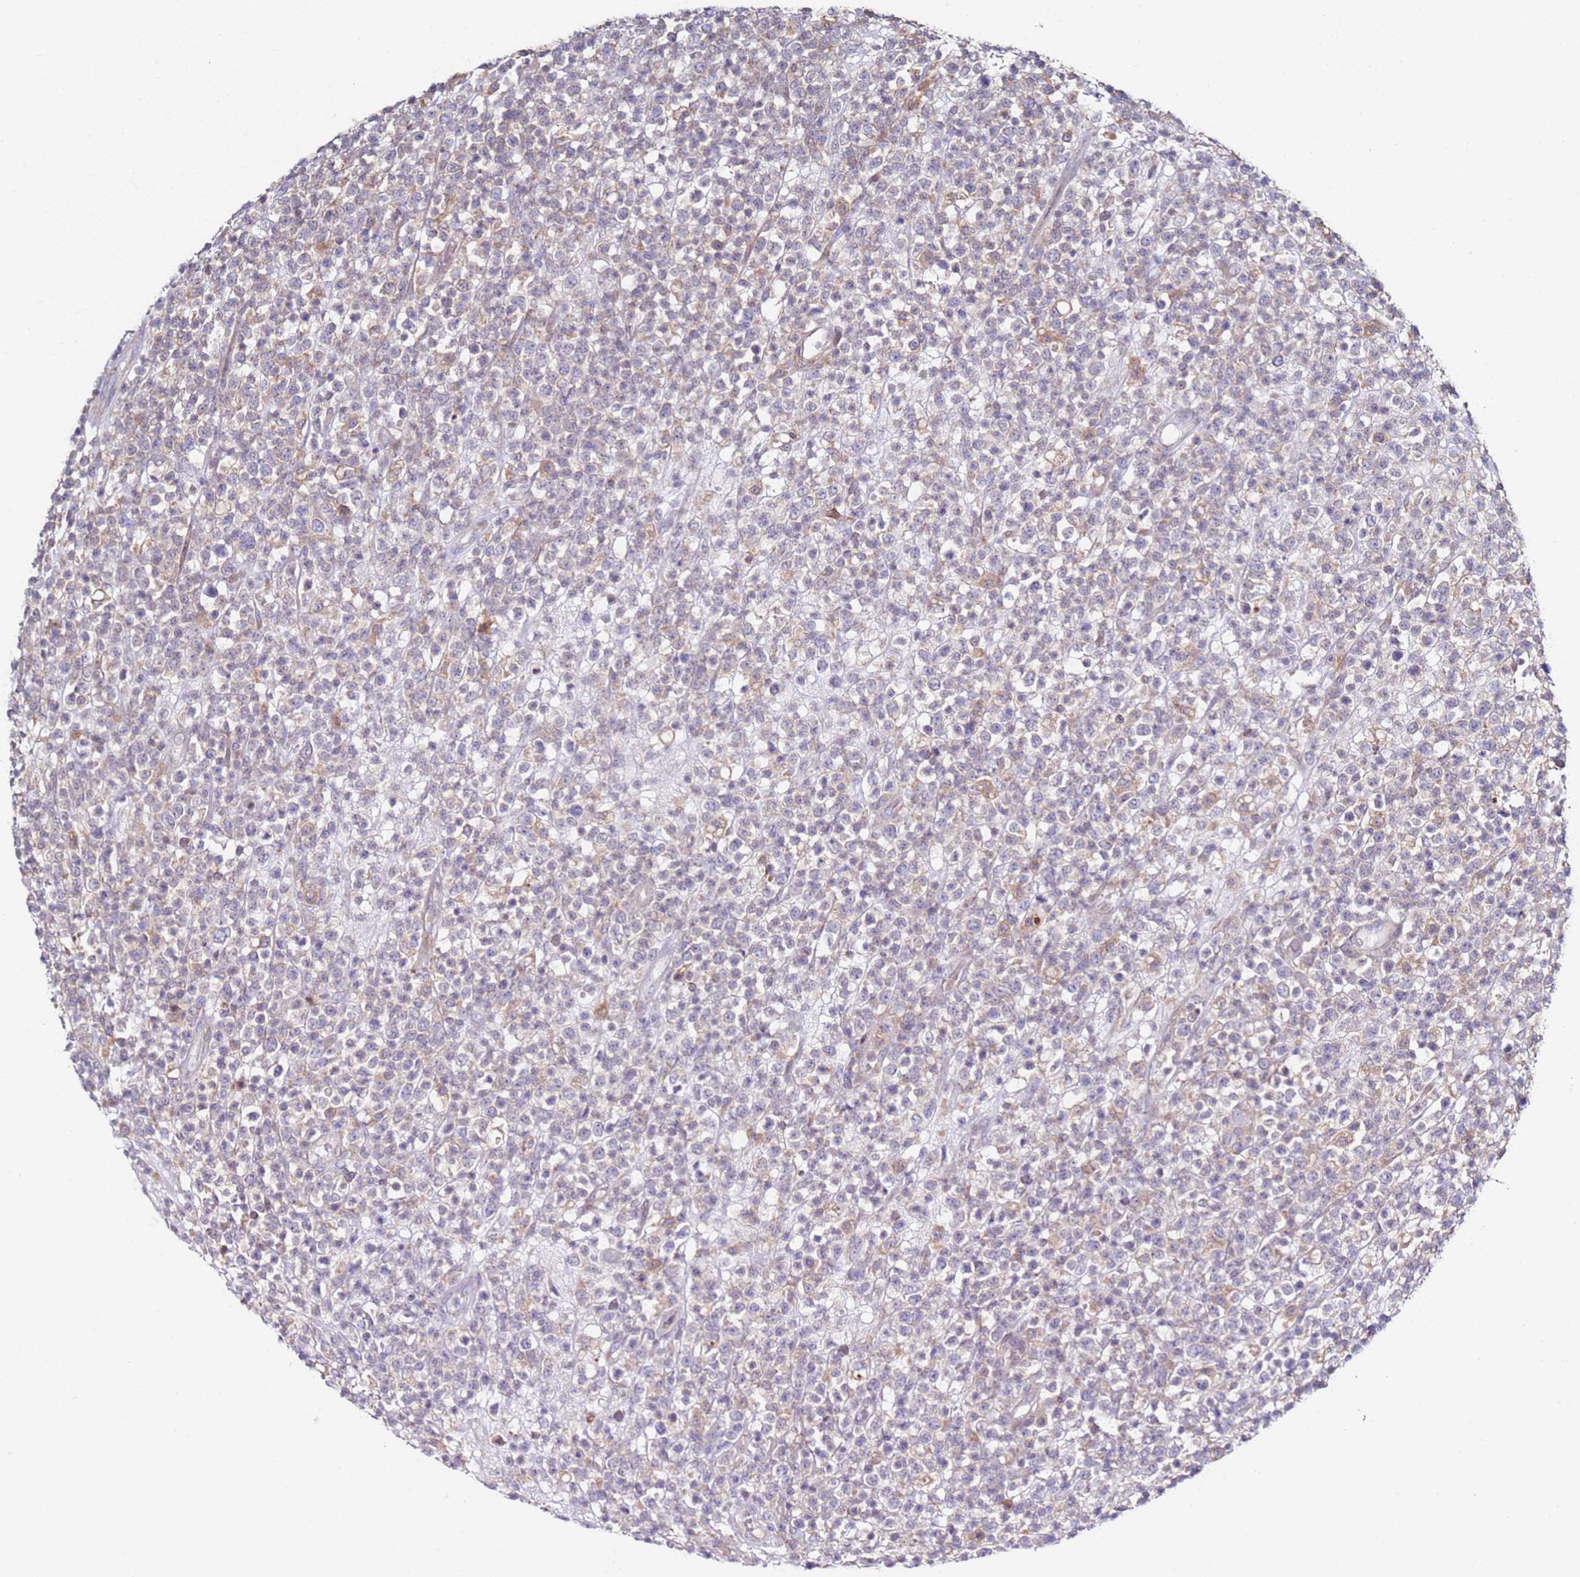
{"staining": {"intensity": "negative", "quantity": "none", "location": "none"}, "tissue": "lymphoma", "cell_type": "Tumor cells", "image_type": "cancer", "snomed": [{"axis": "morphology", "description": "Malignant lymphoma, non-Hodgkin's type, High grade"}, {"axis": "topography", "description": "Colon"}], "caption": "DAB (3,3'-diaminobenzidine) immunohistochemical staining of malignant lymphoma, non-Hodgkin's type (high-grade) exhibits no significant staining in tumor cells.", "gene": "CNOT9", "patient": {"sex": "female", "age": 53}}